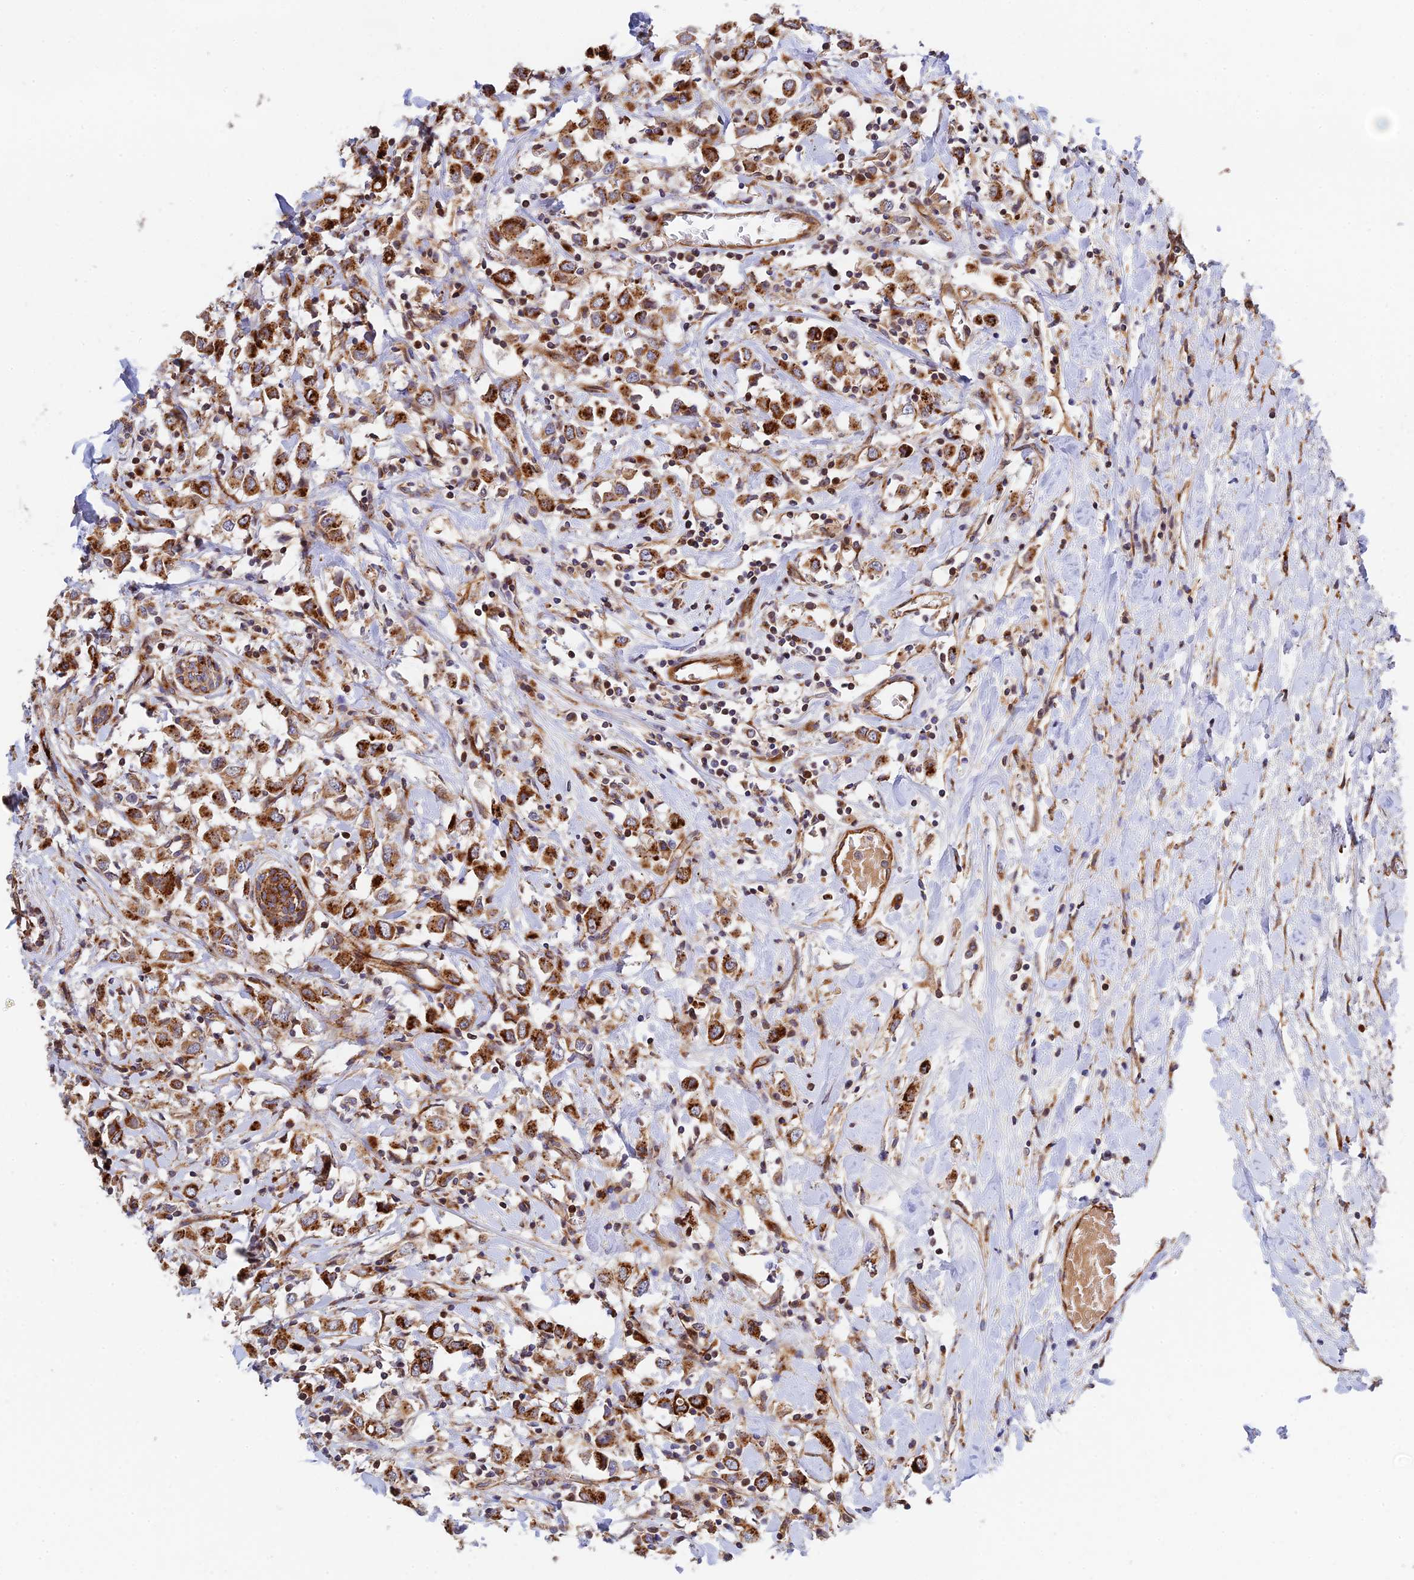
{"staining": {"intensity": "strong", "quantity": ">75%", "location": "cytoplasmic/membranous"}, "tissue": "breast cancer", "cell_type": "Tumor cells", "image_type": "cancer", "snomed": [{"axis": "morphology", "description": "Duct carcinoma"}, {"axis": "topography", "description": "Breast"}], "caption": "An IHC photomicrograph of neoplastic tissue is shown. Protein staining in brown labels strong cytoplasmic/membranous positivity in infiltrating ductal carcinoma (breast) within tumor cells. The staining was performed using DAB (3,3'-diaminobenzidine) to visualize the protein expression in brown, while the nuclei were stained in blue with hematoxylin (Magnification: 20x).", "gene": "PPP2R3C", "patient": {"sex": "female", "age": 61}}